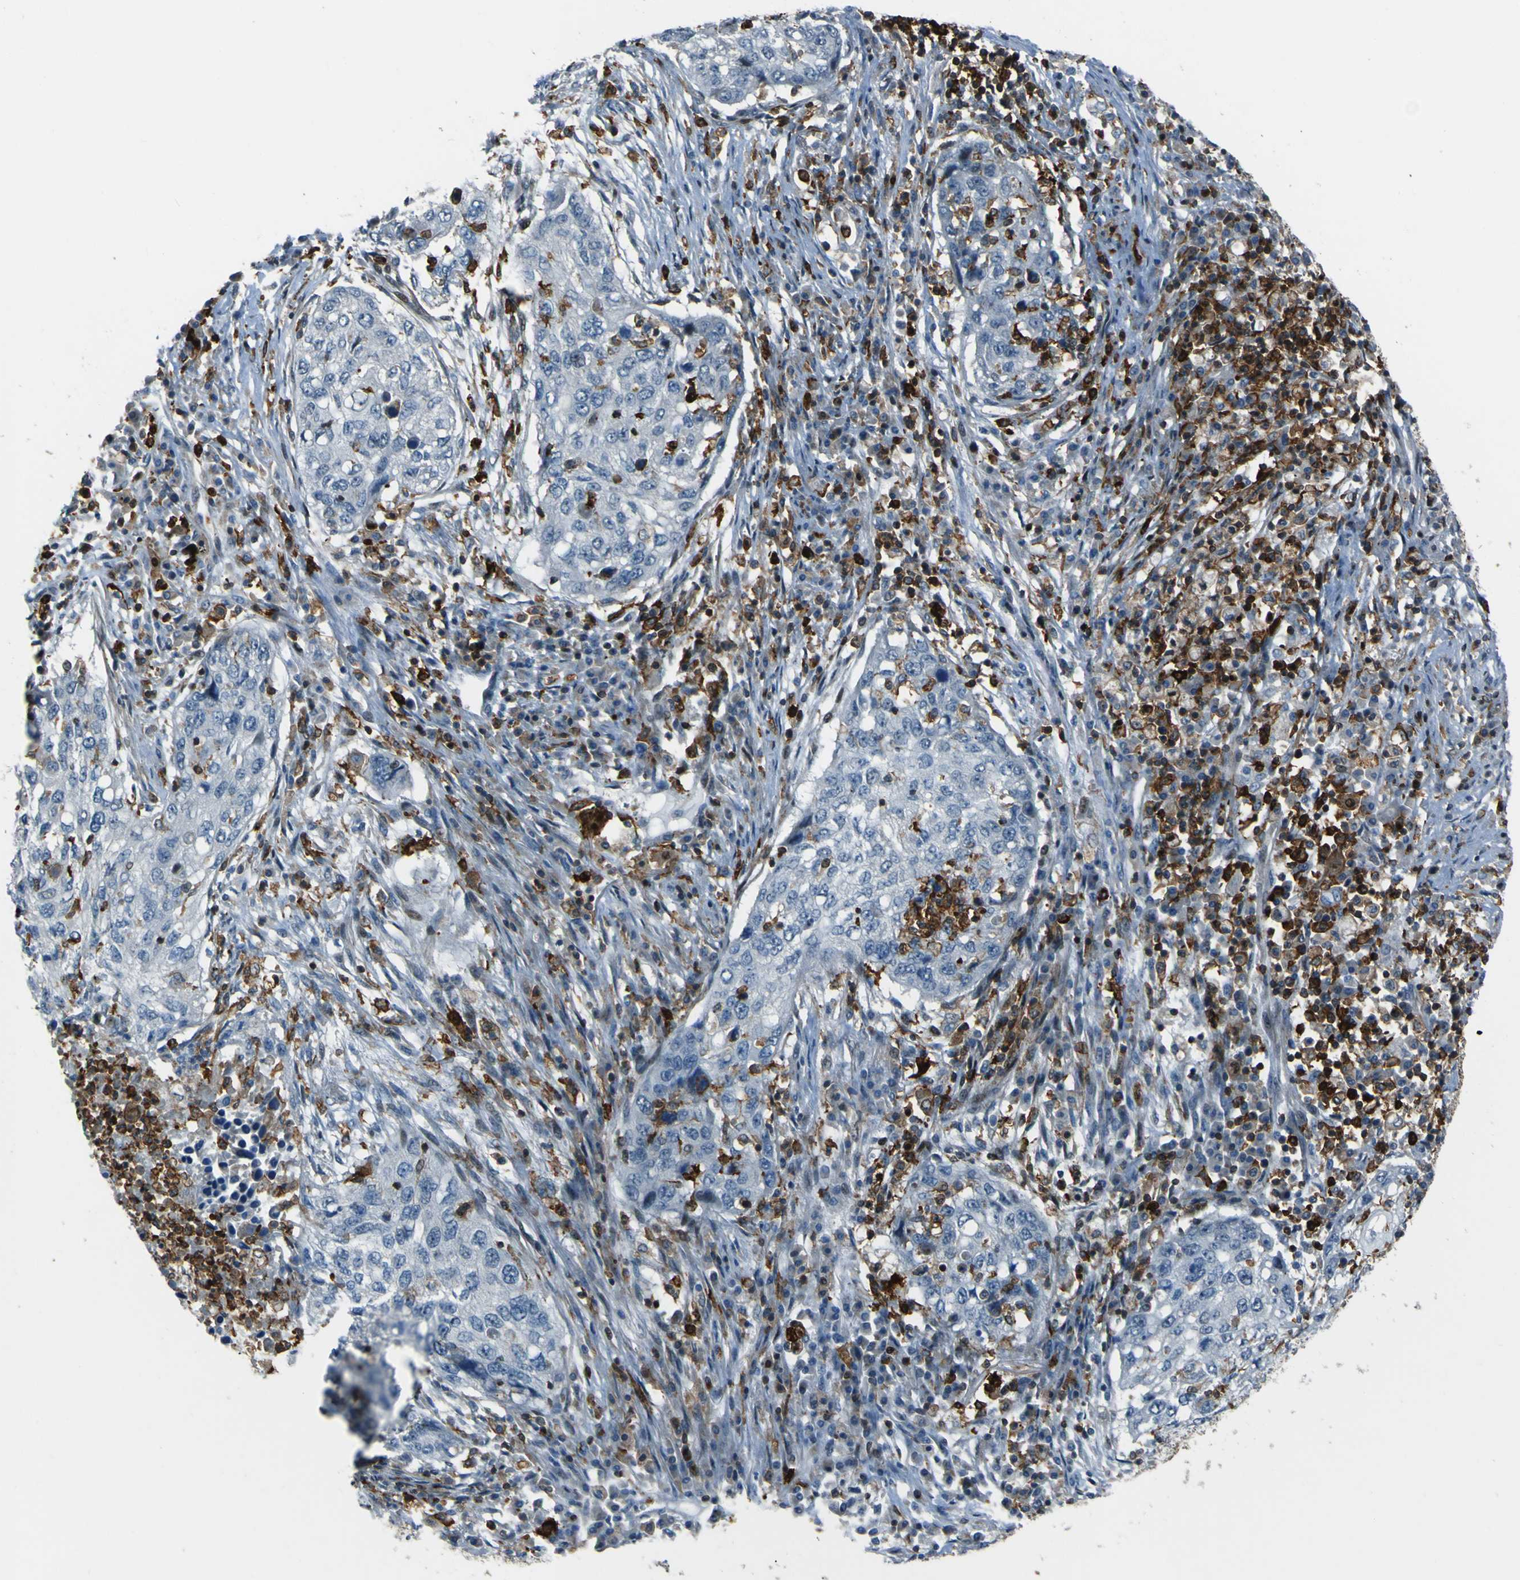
{"staining": {"intensity": "negative", "quantity": "none", "location": "none"}, "tissue": "lung cancer", "cell_type": "Tumor cells", "image_type": "cancer", "snomed": [{"axis": "morphology", "description": "Squamous cell carcinoma, NOS"}, {"axis": "topography", "description": "Lung"}], "caption": "Tumor cells are negative for protein expression in human squamous cell carcinoma (lung).", "gene": "PCDHB5", "patient": {"sex": "female", "age": 63}}